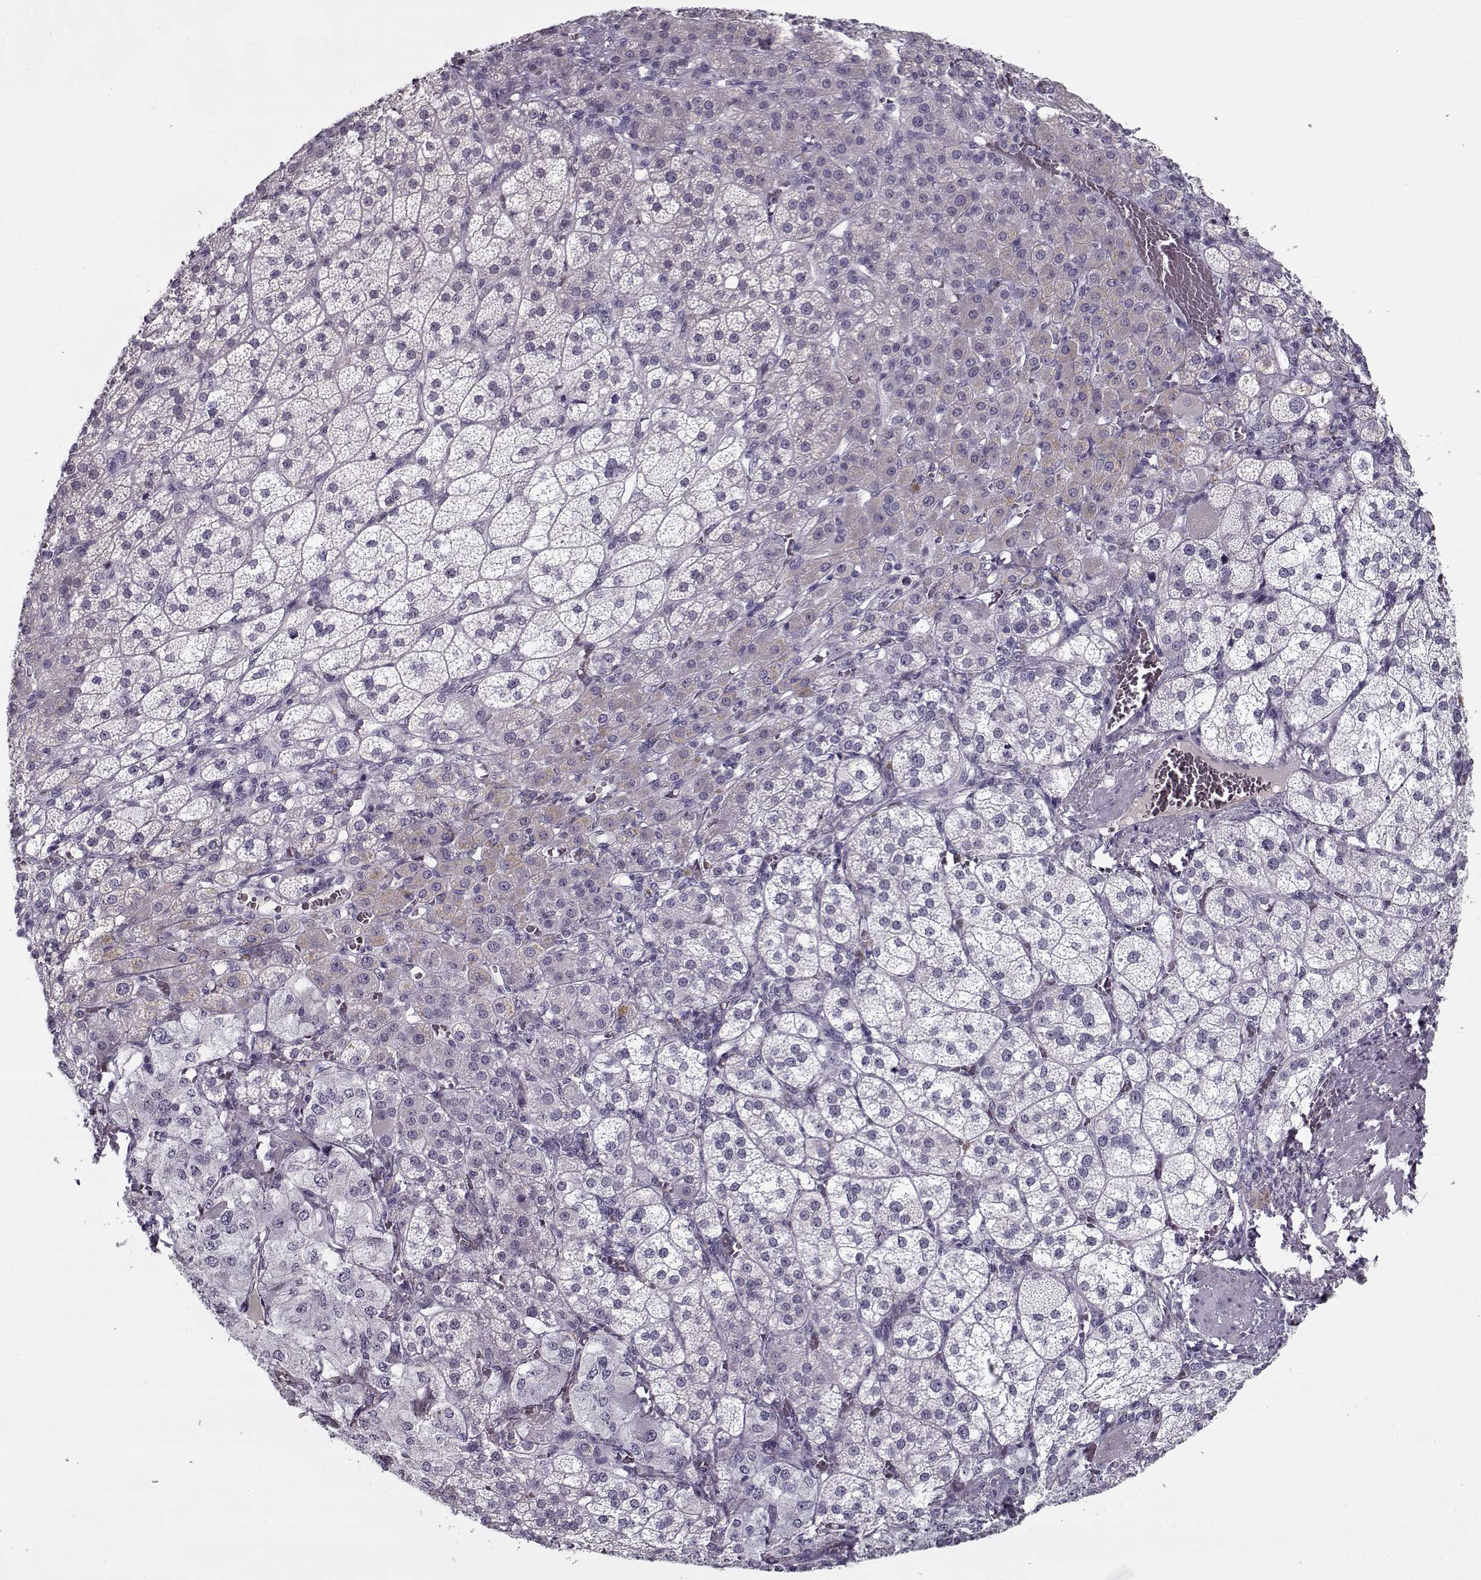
{"staining": {"intensity": "weak", "quantity": "<25%", "location": "cytoplasmic/membranous"}, "tissue": "adrenal gland", "cell_type": "Glandular cells", "image_type": "normal", "snomed": [{"axis": "morphology", "description": "Normal tissue, NOS"}, {"axis": "topography", "description": "Adrenal gland"}], "caption": "There is no significant positivity in glandular cells of adrenal gland. Nuclei are stained in blue.", "gene": "SPACA9", "patient": {"sex": "female", "age": 60}}